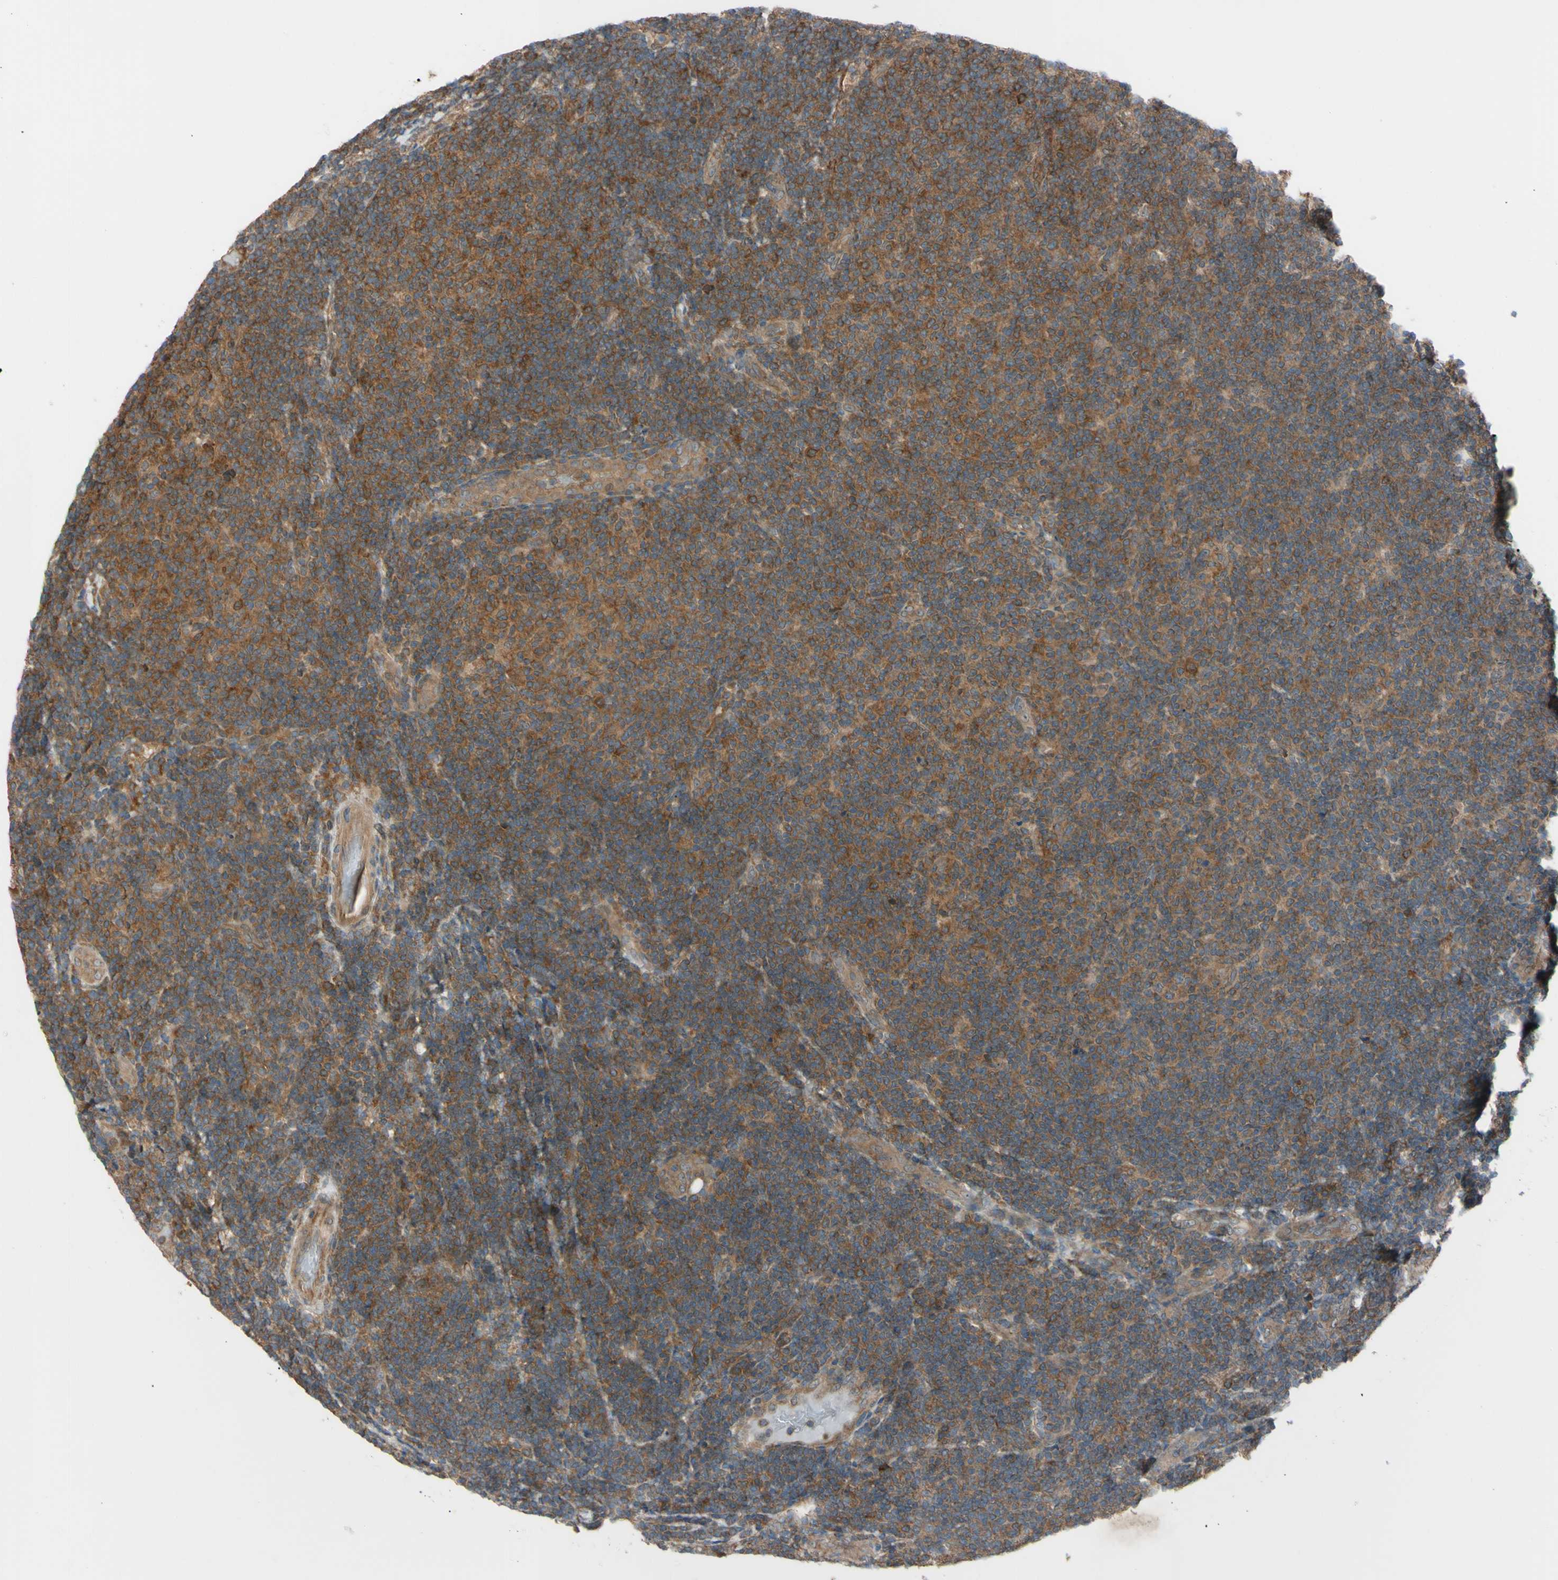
{"staining": {"intensity": "moderate", "quantity": "25%-75%", "location": "cytoplasmic/membranous"}, "tissue": "lymphoma", "cell_type": "Tumor cells", "image_type": "cancer", "snomed": [{"axis": "morphology", "description": "Malignant lymphoma, non-Hodgkin's type, Low grade"}, {"axis": "topography", "description": "Lymph node"}], "caption": "Immunohistochemical staining of human low-grade malignant lymphoma, non-Hodgkin's type exhibits medium levels of moderate cytoplasmic/membranous positivity in approximately 25%-75% of tumor cells.", "gene": "FLII", "patient": {"sex": "male", "age": 83}}